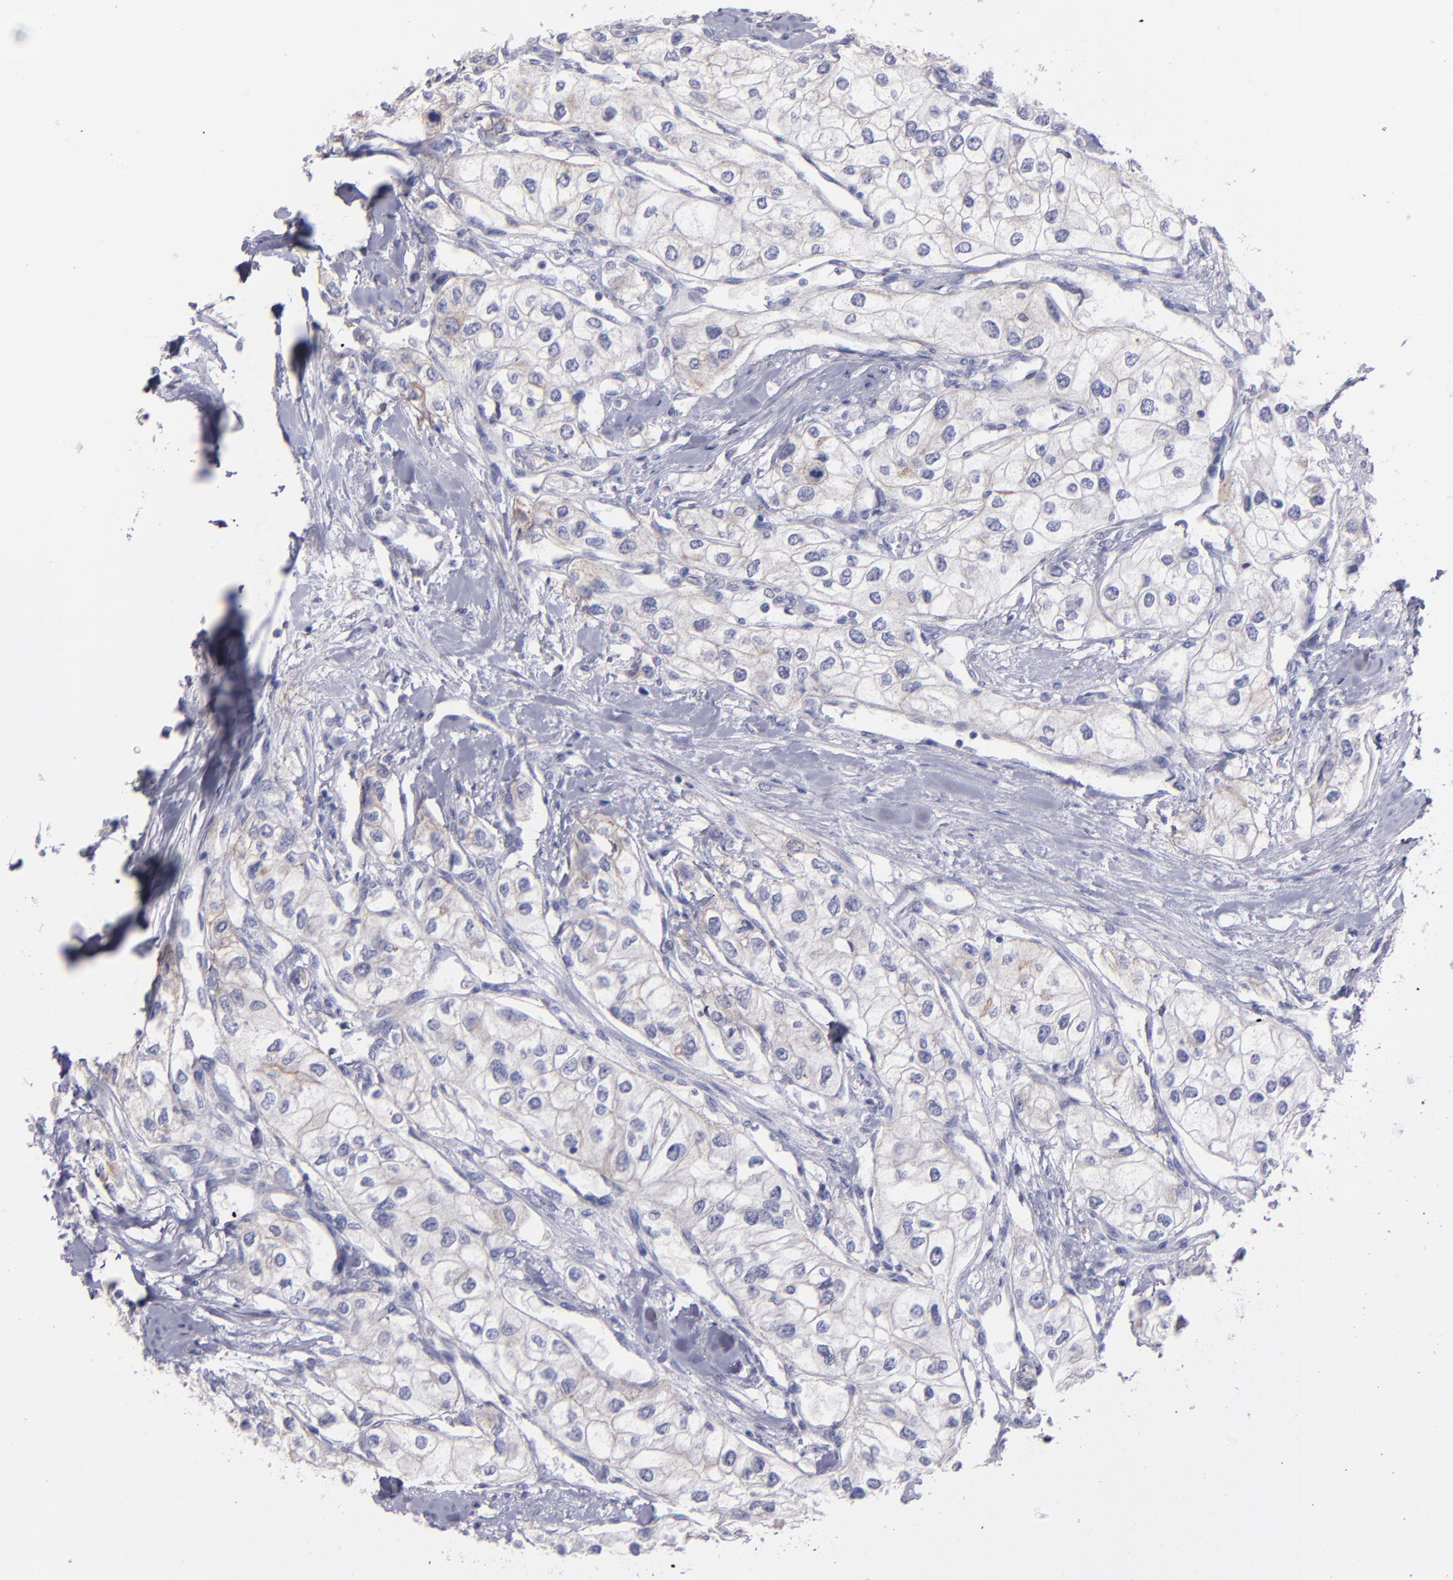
{"staining": {"intensity": "negative", "quantity": "none", "location": "none"}, "tissue": "renal cancer", "cell_type": "Tumor cells", "image_type": "cancer", "snomed": [{"axis": "morphology", "description": "Adenocarcinoma, NOS"}, {"axis": "topography", "description": "Kidney"}], "caption": "Tumor cells show no significant protein expression in adenocarcinoma (renal). The staining is performed using DAB (3,3'-diaminobenzidine) brown chromogen with nuclei counter-stained in using hematoxylin.", "gene": "SNAP25", "patient": {"sex": "male", "age": 57}}